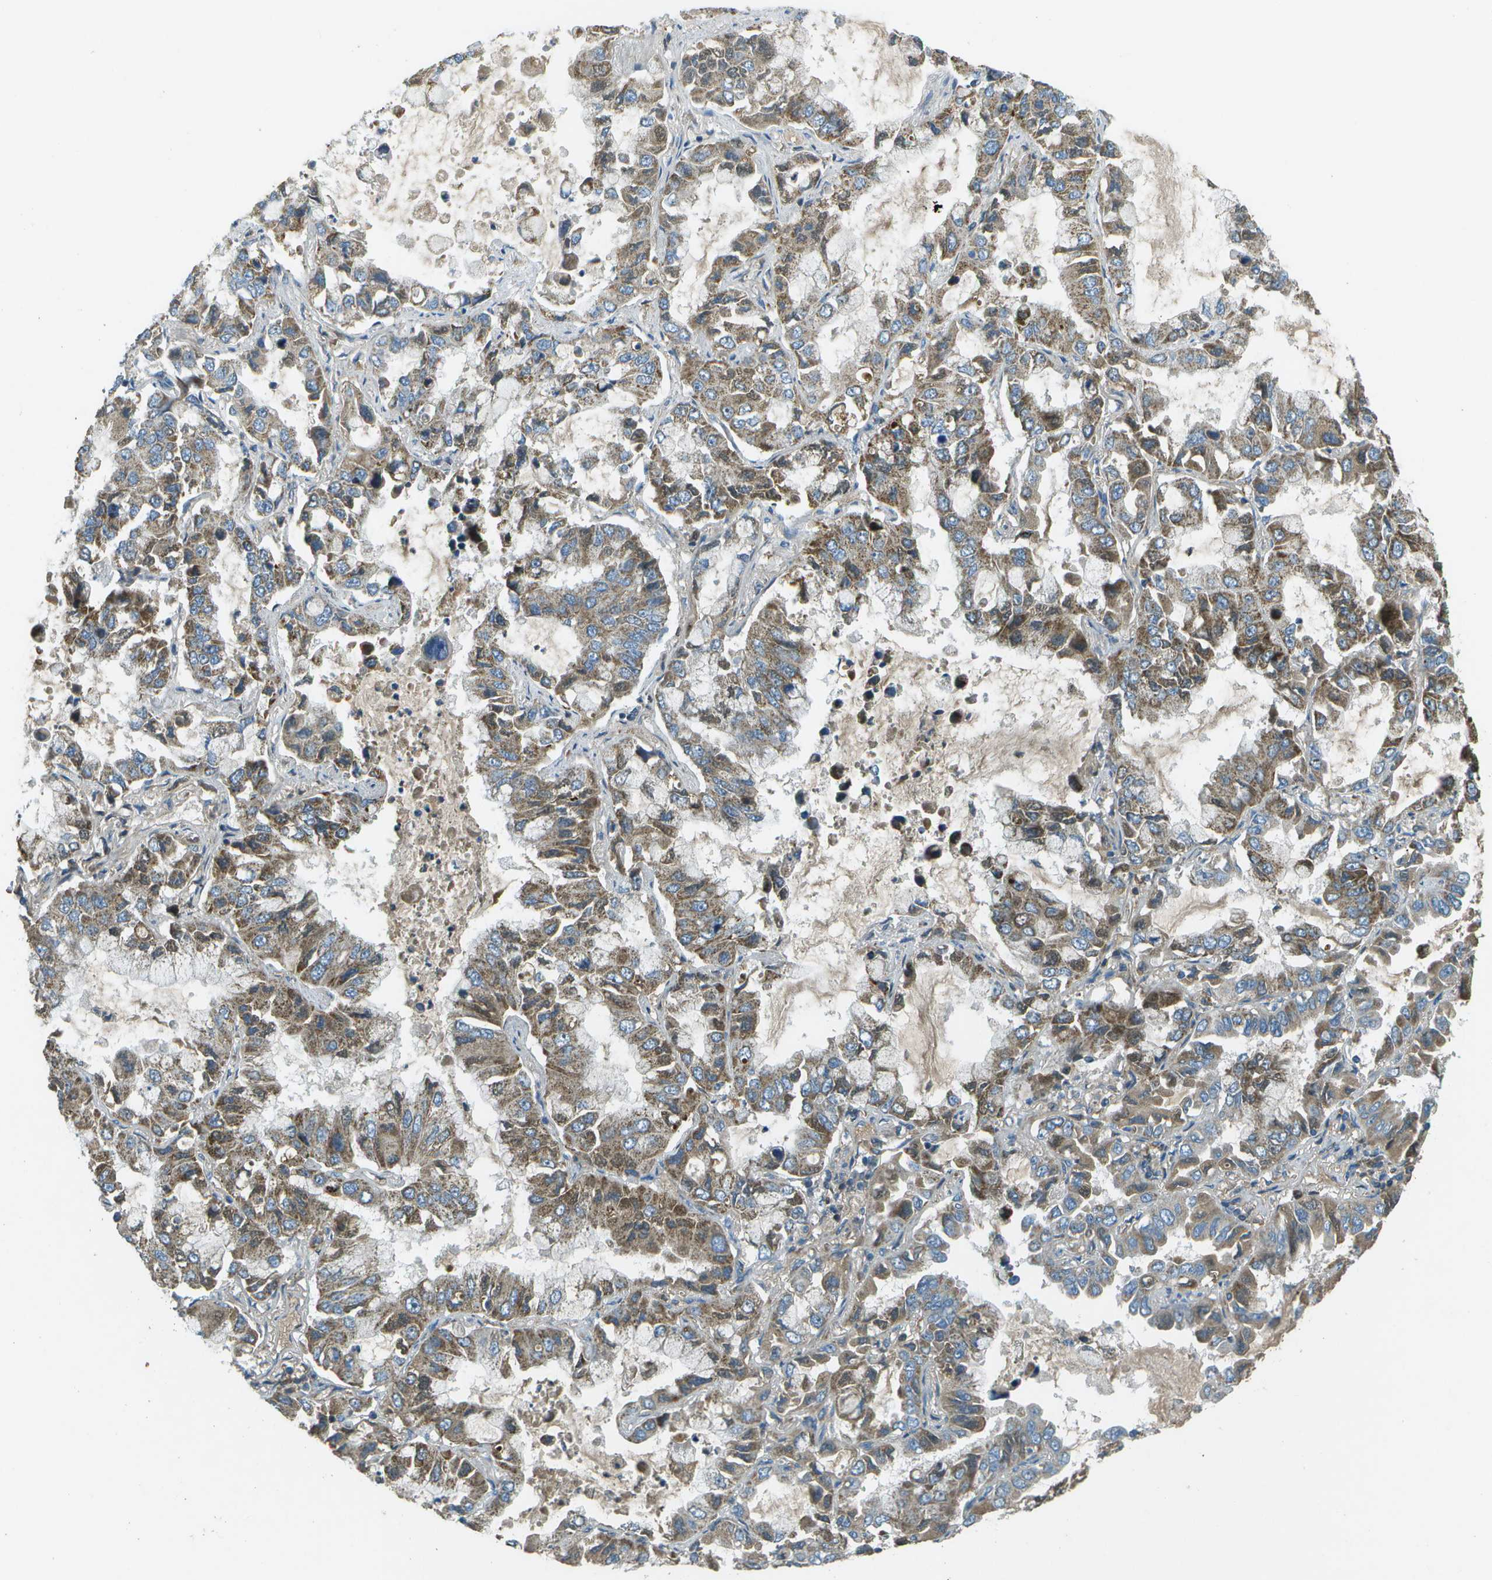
{"staining": {"intensity": "moderate", "quantity": "25%-75%", "location": "cytoplasmic/membranous"}, "tissue": "lung cancer", "cell_type": "Tumor cells", "image_type": "cancer", "snomed": [{"axis": "morphology", "description": "Adenocarcinoma, NOS"}, {"axis": "topography", "description": "Lung"}], "caption": "This photomicrograph displays adenocarcinoma (lung) stained with IHC to label a protein in brown. The cytoplasmic/membranous of tumor cells show moderate positivity for the protein. Nuclei are counter-stained blue.", "gene": "PXYLP1", "patient": {"sex": "male", "age": 64}}